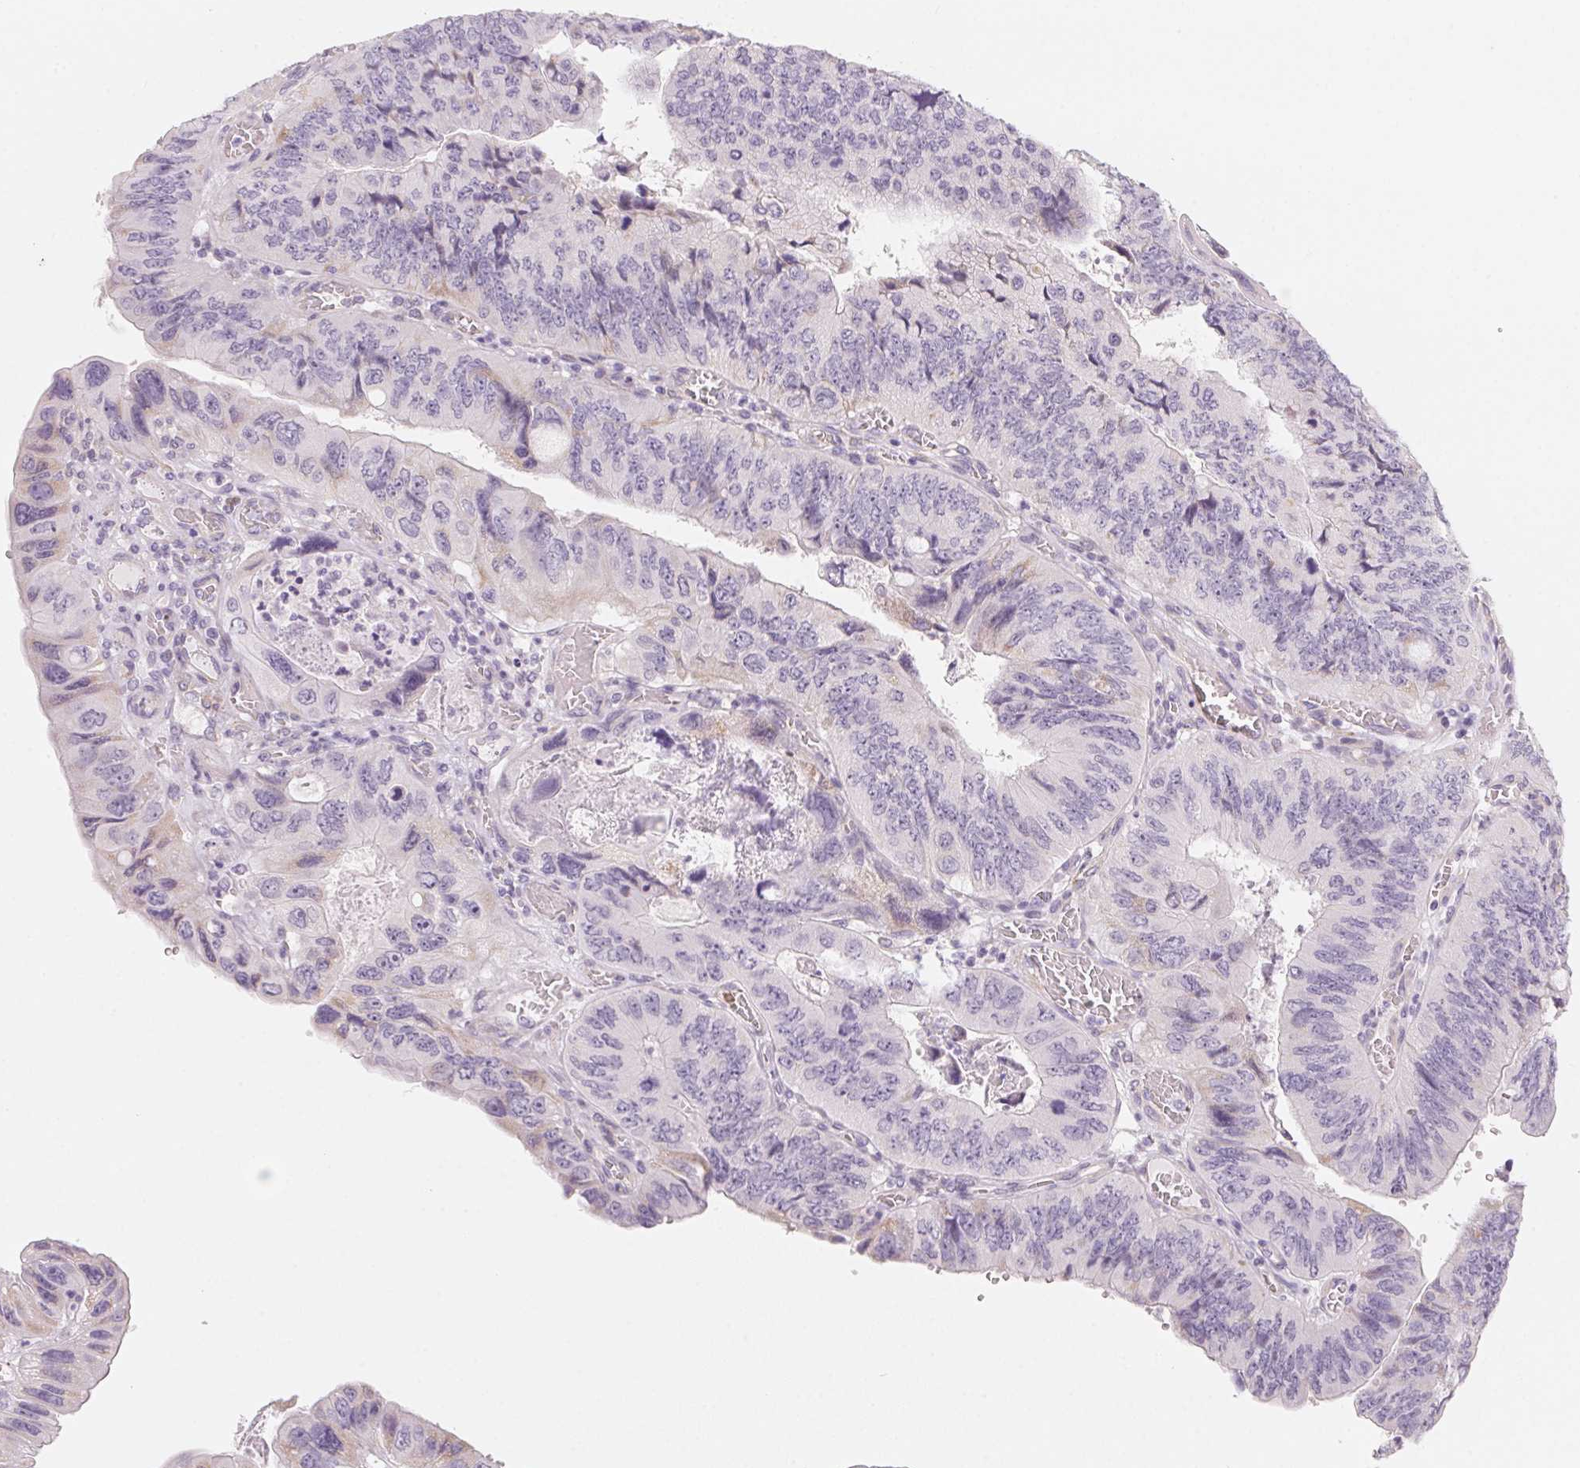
{"staining": {"intensity": "negative", "quantity": "none", "location": "none"}, "tissue": "colorectal cancer", "cell_type": "Tumor cells", "image_type": "cancer", "snomed": [{"axis": "morphology", "description": "Adenocarcinoma, NOS"}, {"axis": "topography", "description": "Colon"}], "caption": "The photomicrograph displays no significant expression in tumor cells of adenocarcinoma (colorectal).", "gene": "PRPH", "patient": {"sex": "female", "age": 84}}